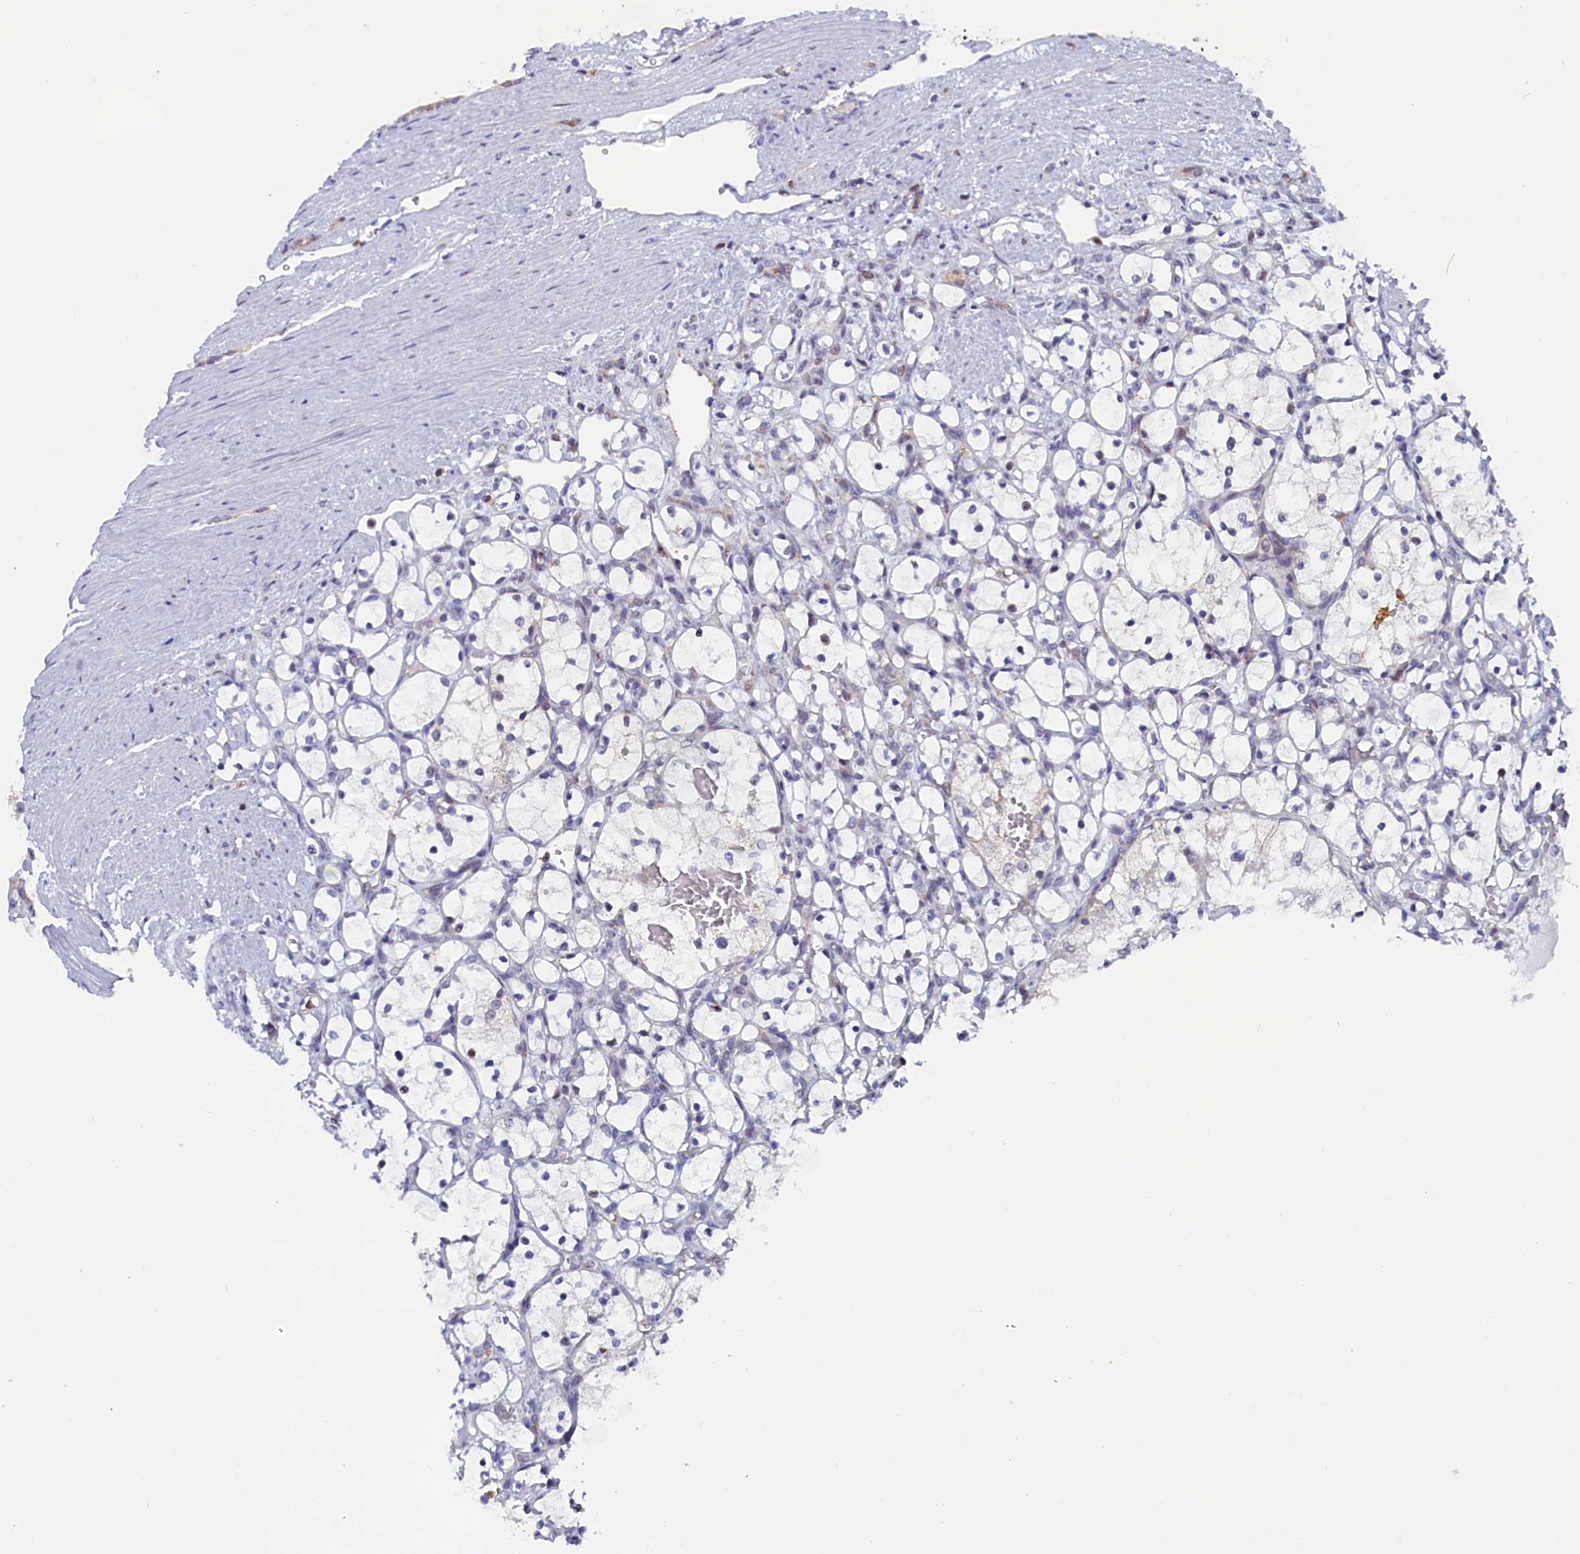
{"staining": {"intensity": "negative", "quantity": "none", "location": "none"}, "tissue": "renal cancer", "cell_type": "Tumor cells", "image_type": "cancer", "snomed": [{"axis": "morphology", "description": "Adenocarcinoma, NOS"}, {"axis": "topography", "description": "Kidney"}], "caption": "Immunohistochemistry (IHC) micrograph of neoplastic tissue: human renal adenocarcinoma stained with DAB (3,3'-diaminobenzidine) reveals no significant protein expression in tumor cells.", "gene": "CIAPIN1", "patient": {"sex": "female", "age": 69}}